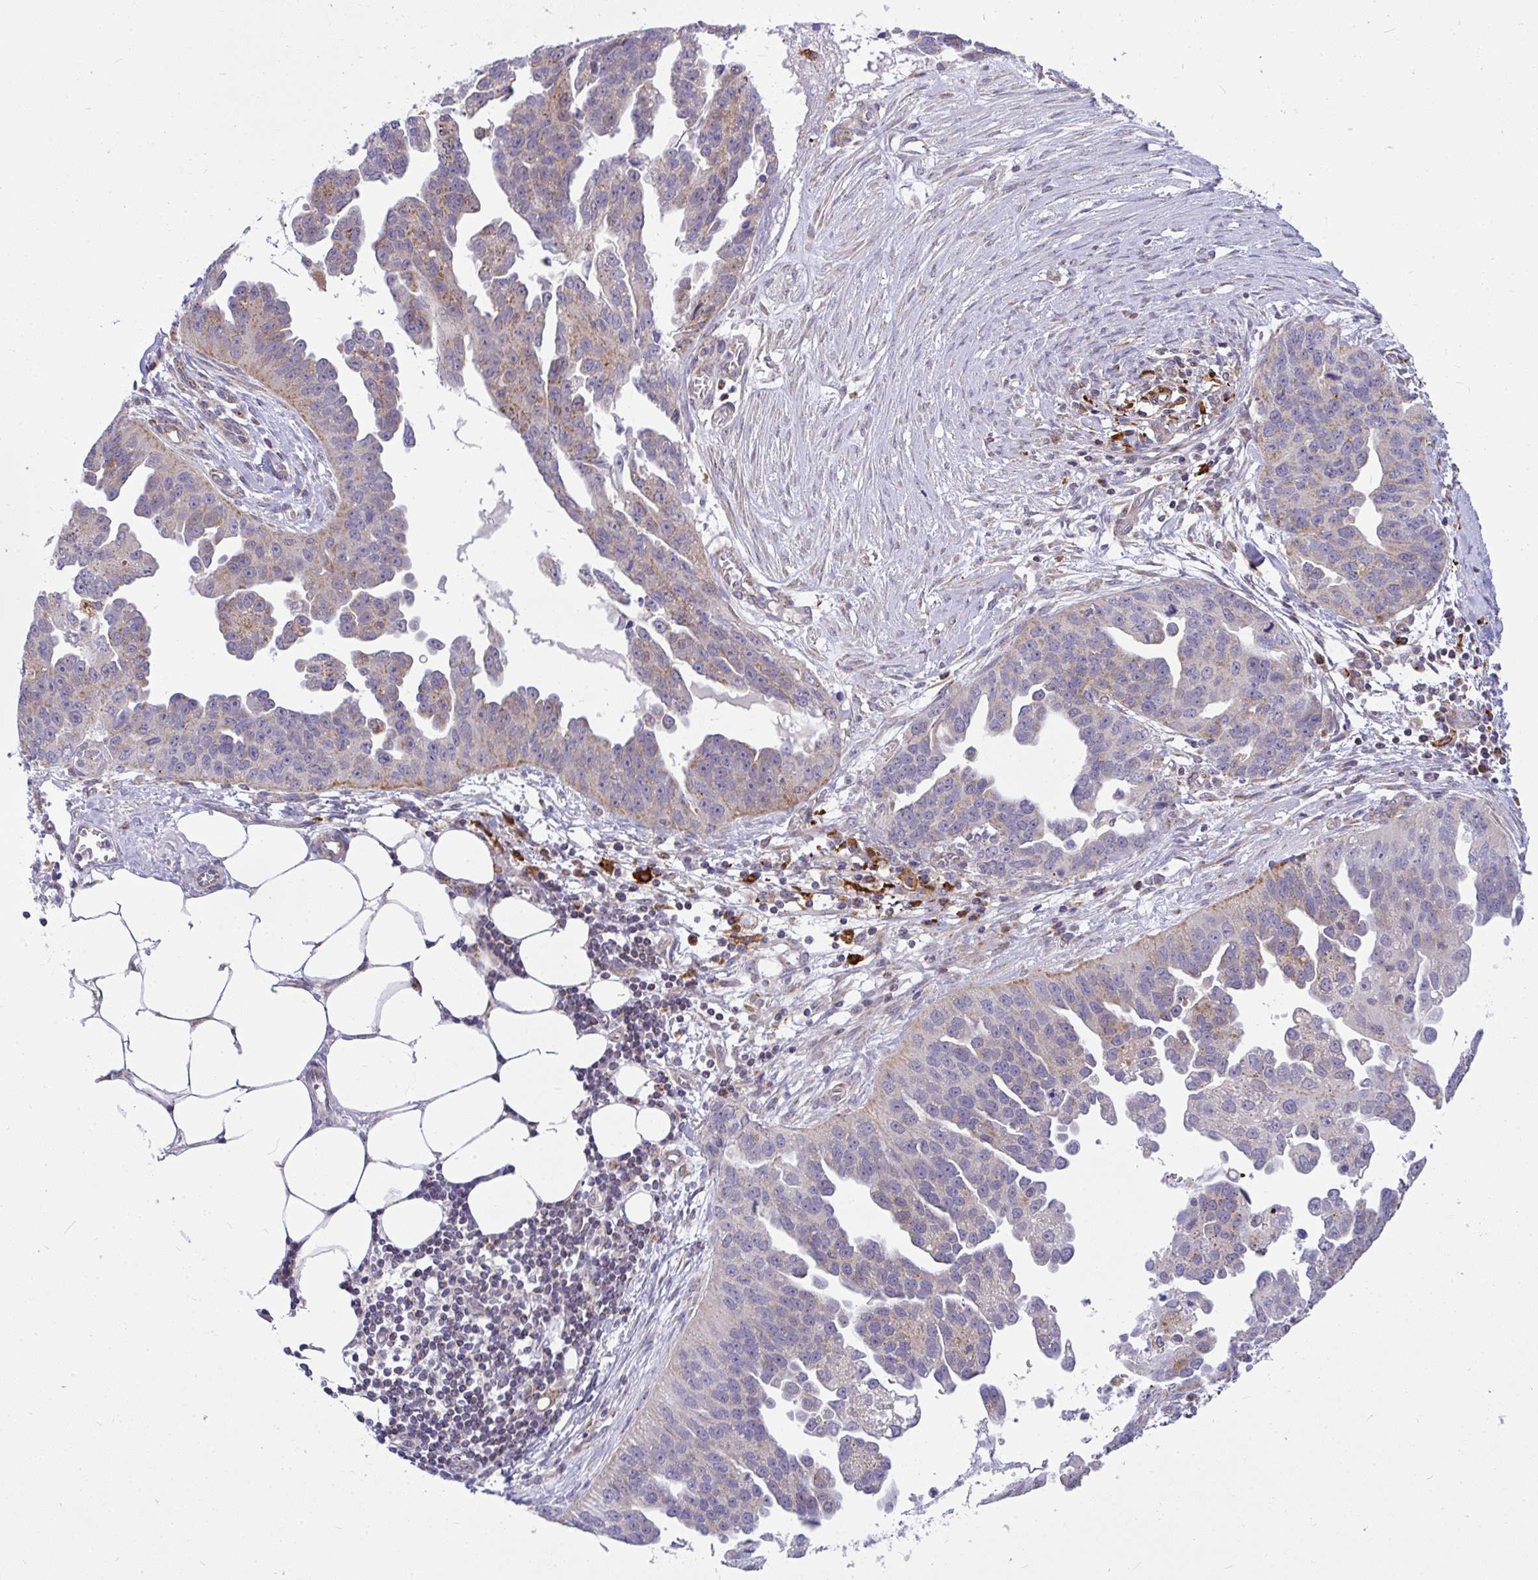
{"staining": {"intensity": "moderate", "quantity": "25%-75%", "location": "cytoplasmic/membranous"}, "tissue": "ovarian cancer", "cell_type": "Tumor cells", "image_type": "cancer", "snomed": [{"axis": "morphology", "description": "Cystadenocarcinoma, serous, NOS"}, {"axis": "topography", "description": "Ovary"}], "caption": "Immunohistochemistry of human serous cystadenocarcinoma (ovarian) exhibits medium levels of moderate cytoplasmic/membranous positivity in about 25%-75% of tumor cells.", "gene": "SRRM4", "patient": {"sex": "female", "age": 75}}